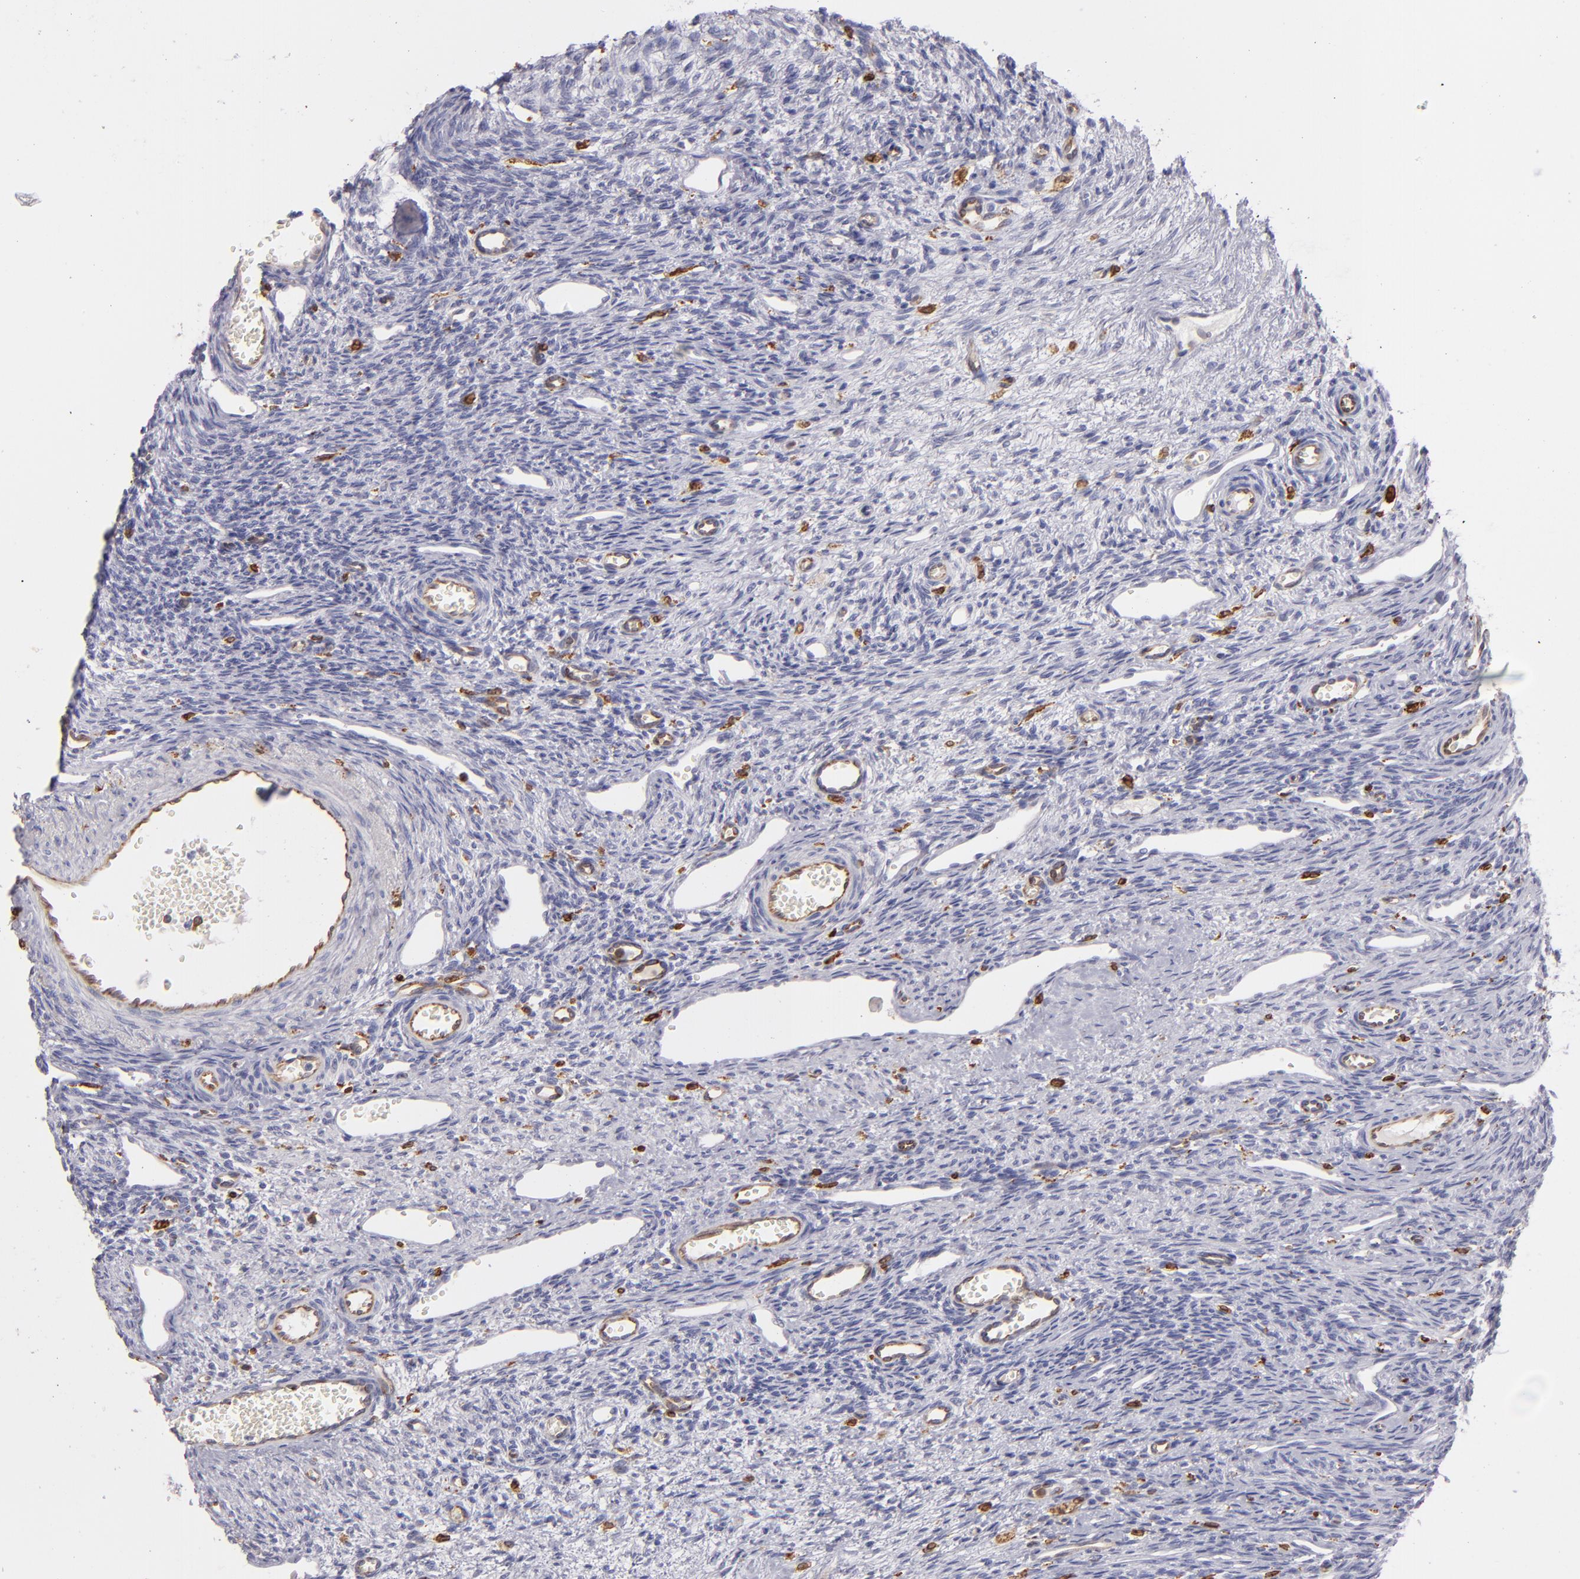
{"staining": {"intensity": "weak", "quantity": ">75%", "location": "cytoplasmic/membranous"}, "tissue": "ovary", "cell_type": "Follicle cells", "image_type": "normal", "snomed": [{"axis": "morphology", "description": "Normal tissue, NOS"}, {"axis": "topography", "description": "Ovary"}], "caption": "Immunohistochemical staining of normal ovary displays low levels of weak cytoplasmic/membranous positivity in about >75% of follicle cells.", "gene": "CD74", "patient": {"sex": "female", "age": 33}}